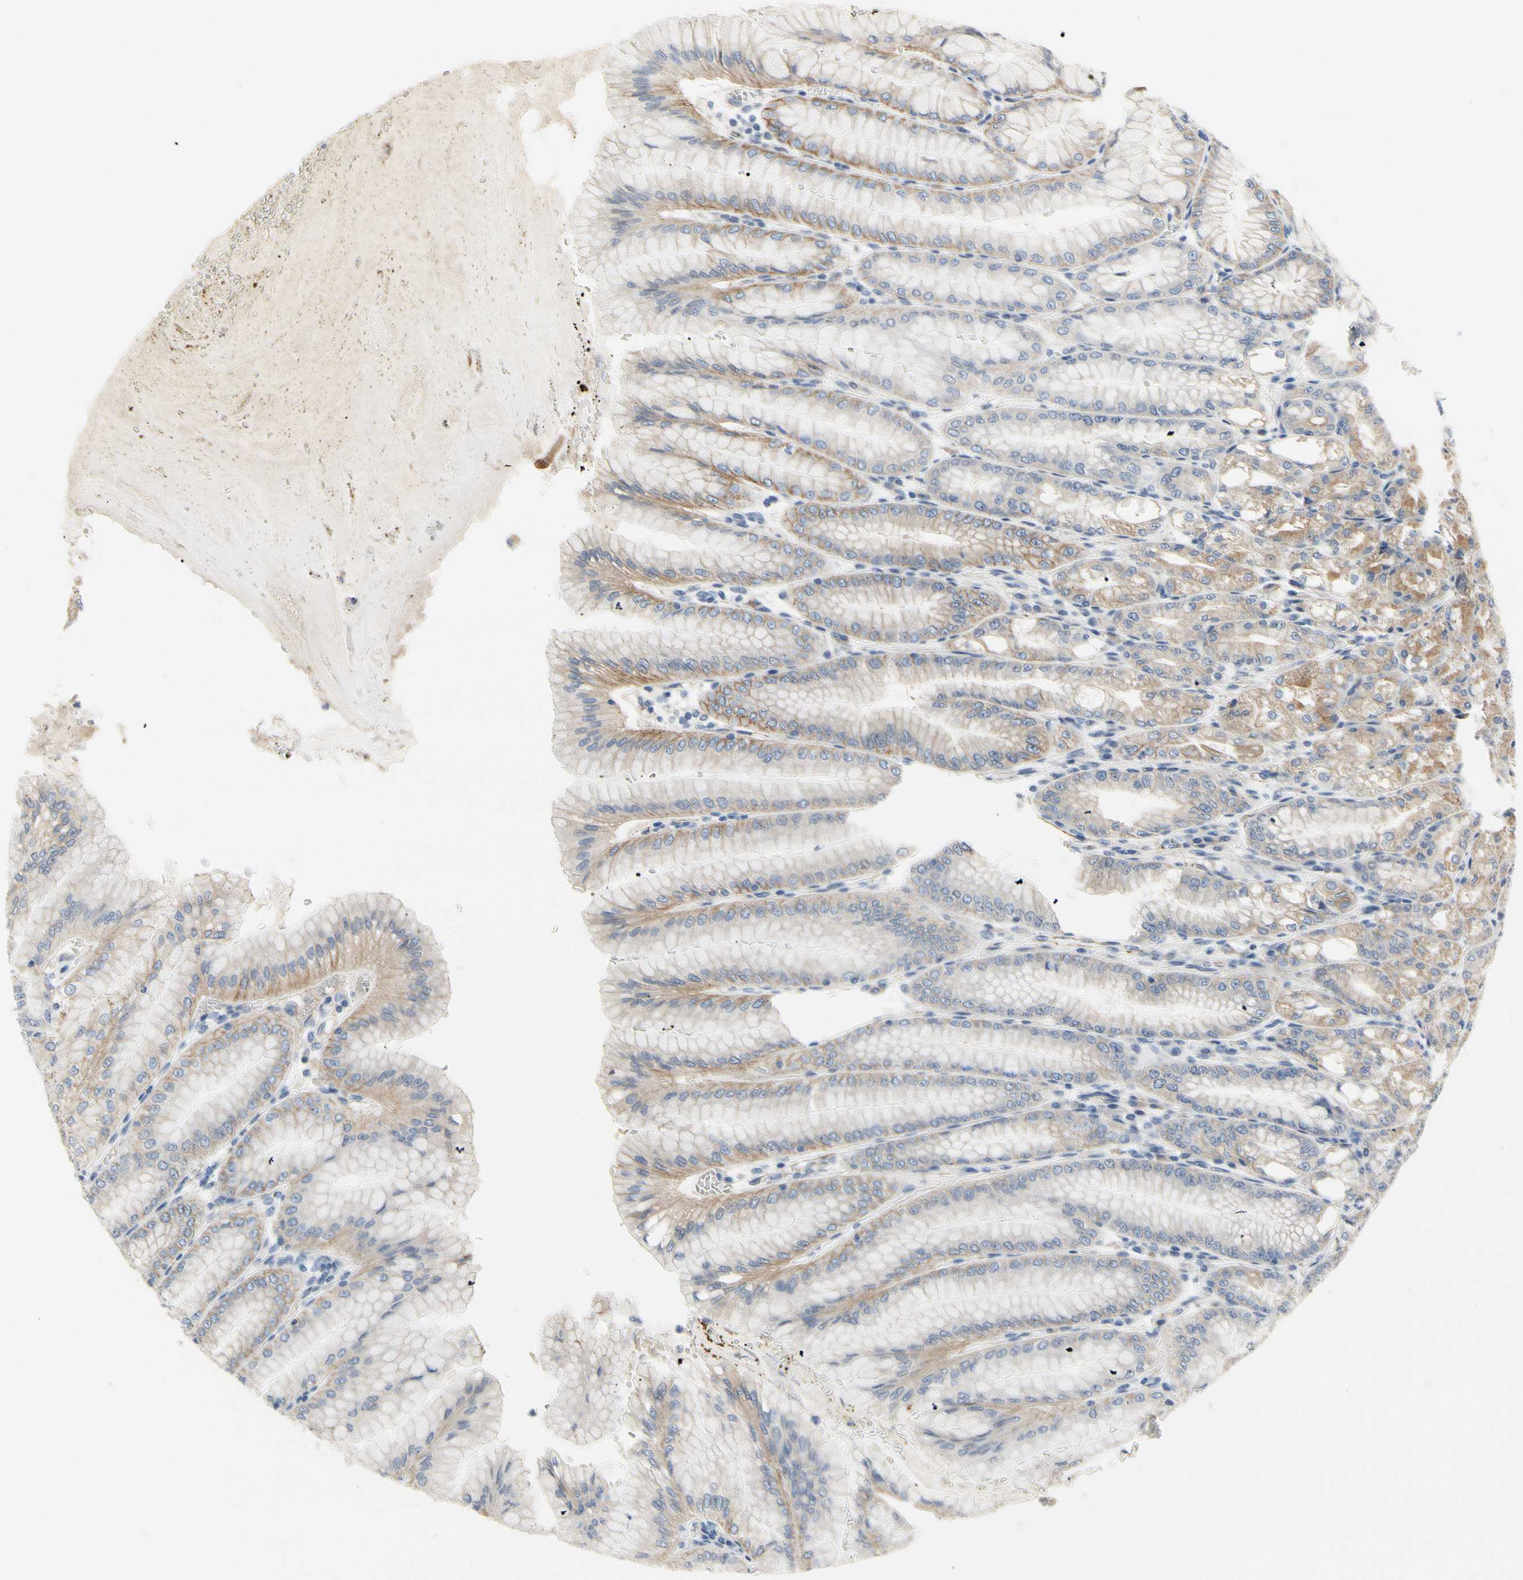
{"staining": {"intensity": "weak", "quantity": ">75%", "location": "cytoplasmic/membranous"}, "tissue": "stomach", "cell_type": "Glandular cells", "image_type": "normal", "snomed": [{"axis": "morphology", "description": "Normal tissue, NOS"}, {"axis": "topography", "description": "Stomach, lower"}], "caption": "A low amount of weak cytoplasmic/membranous expression is seen in about >75% of glandular cells in unremarkable stomach.", "gene": "LGR6", "patient": {"sex": "male", "age": 71}}